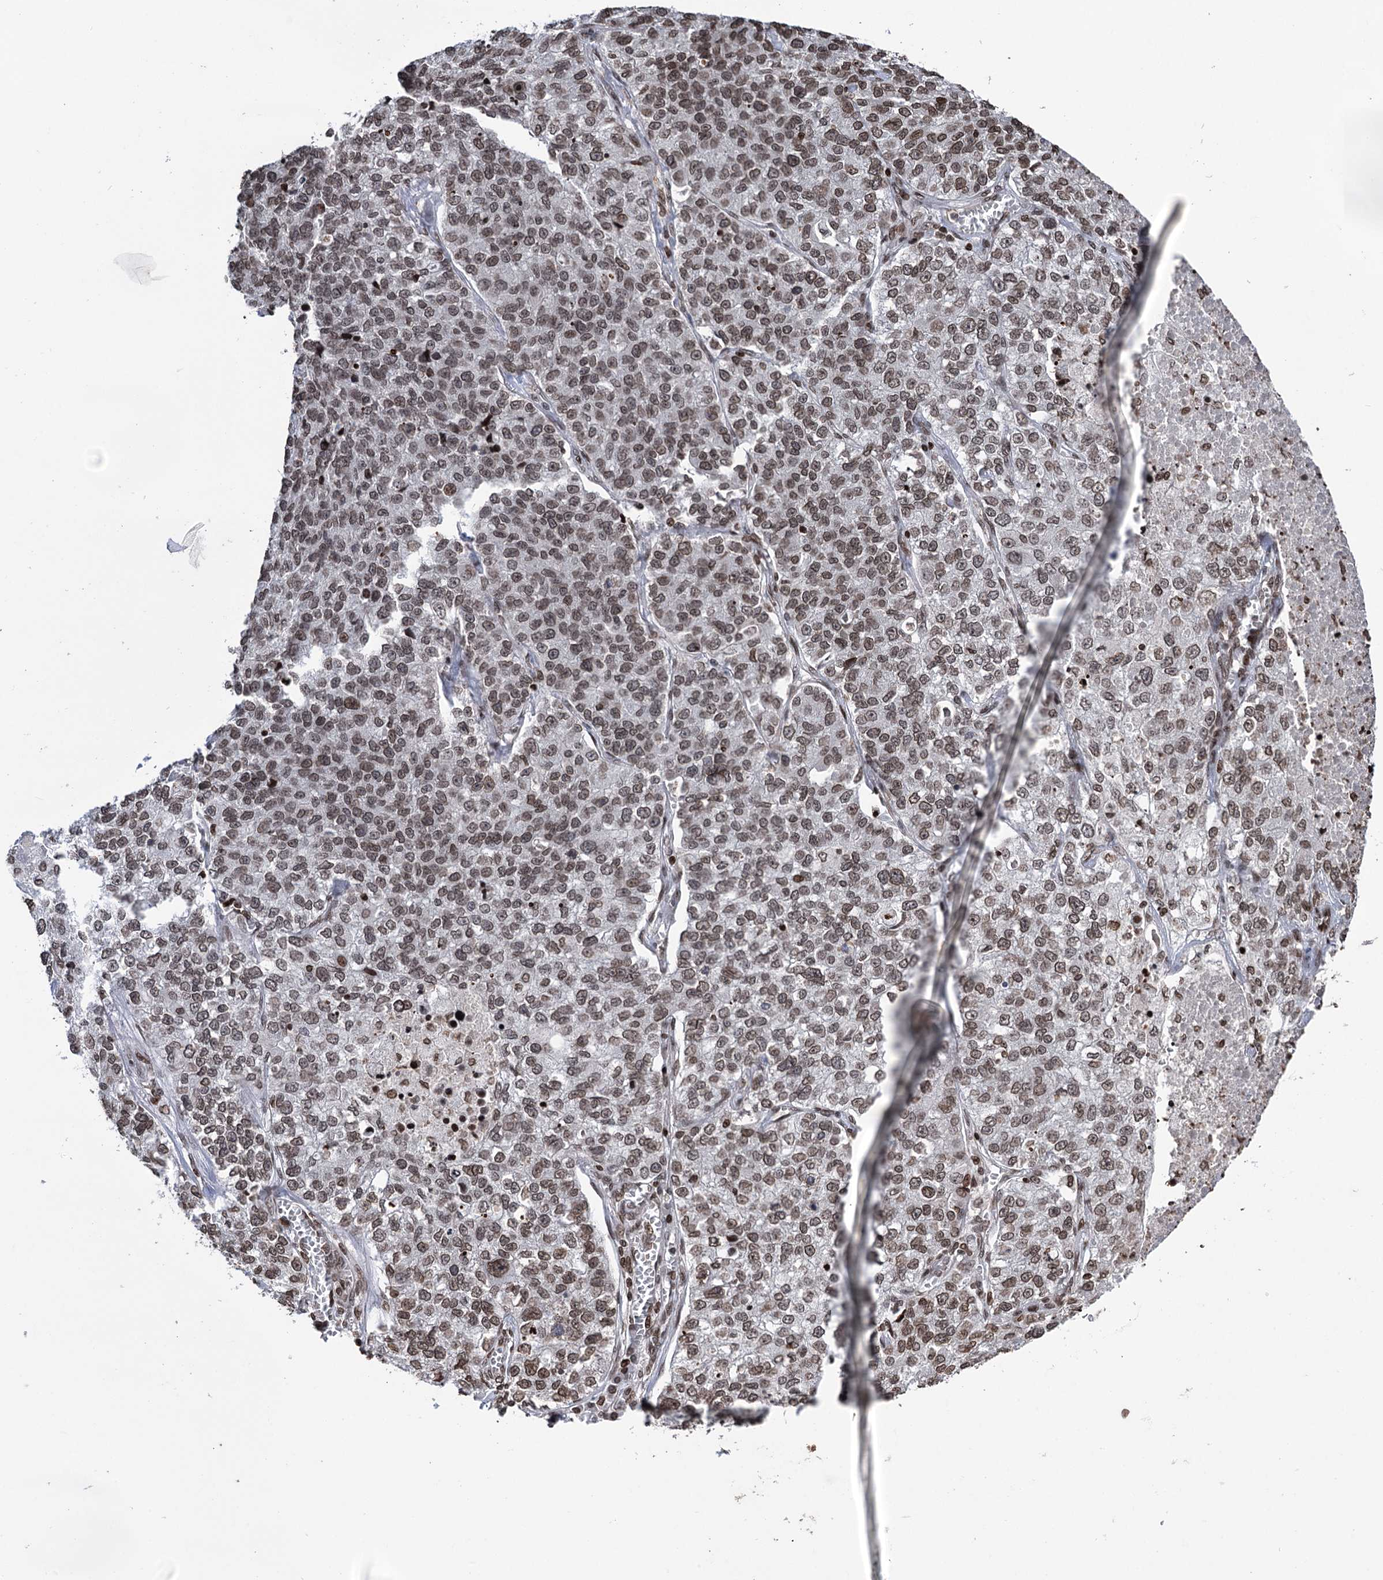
{"staining": {"intensity": "moderate", "quantity": ">75%", "location": "nuclear"}, "tissue": "lung cancer", "cell_type": "Tumor cells", "image_type": "cancer", "snomed": [{"axis": "morphology", "description": "Adenocarcinoma, NOS"}, {"axis": "topography", "description": "Lung"}], "caption": "Moderate nuclear expression for a protein is identified in approximately >75% of tumor cells of adenocarcinoma (lung) using IHC.", "gene": "CCDC77", "patient": {"sex": "male", "age": 49}}